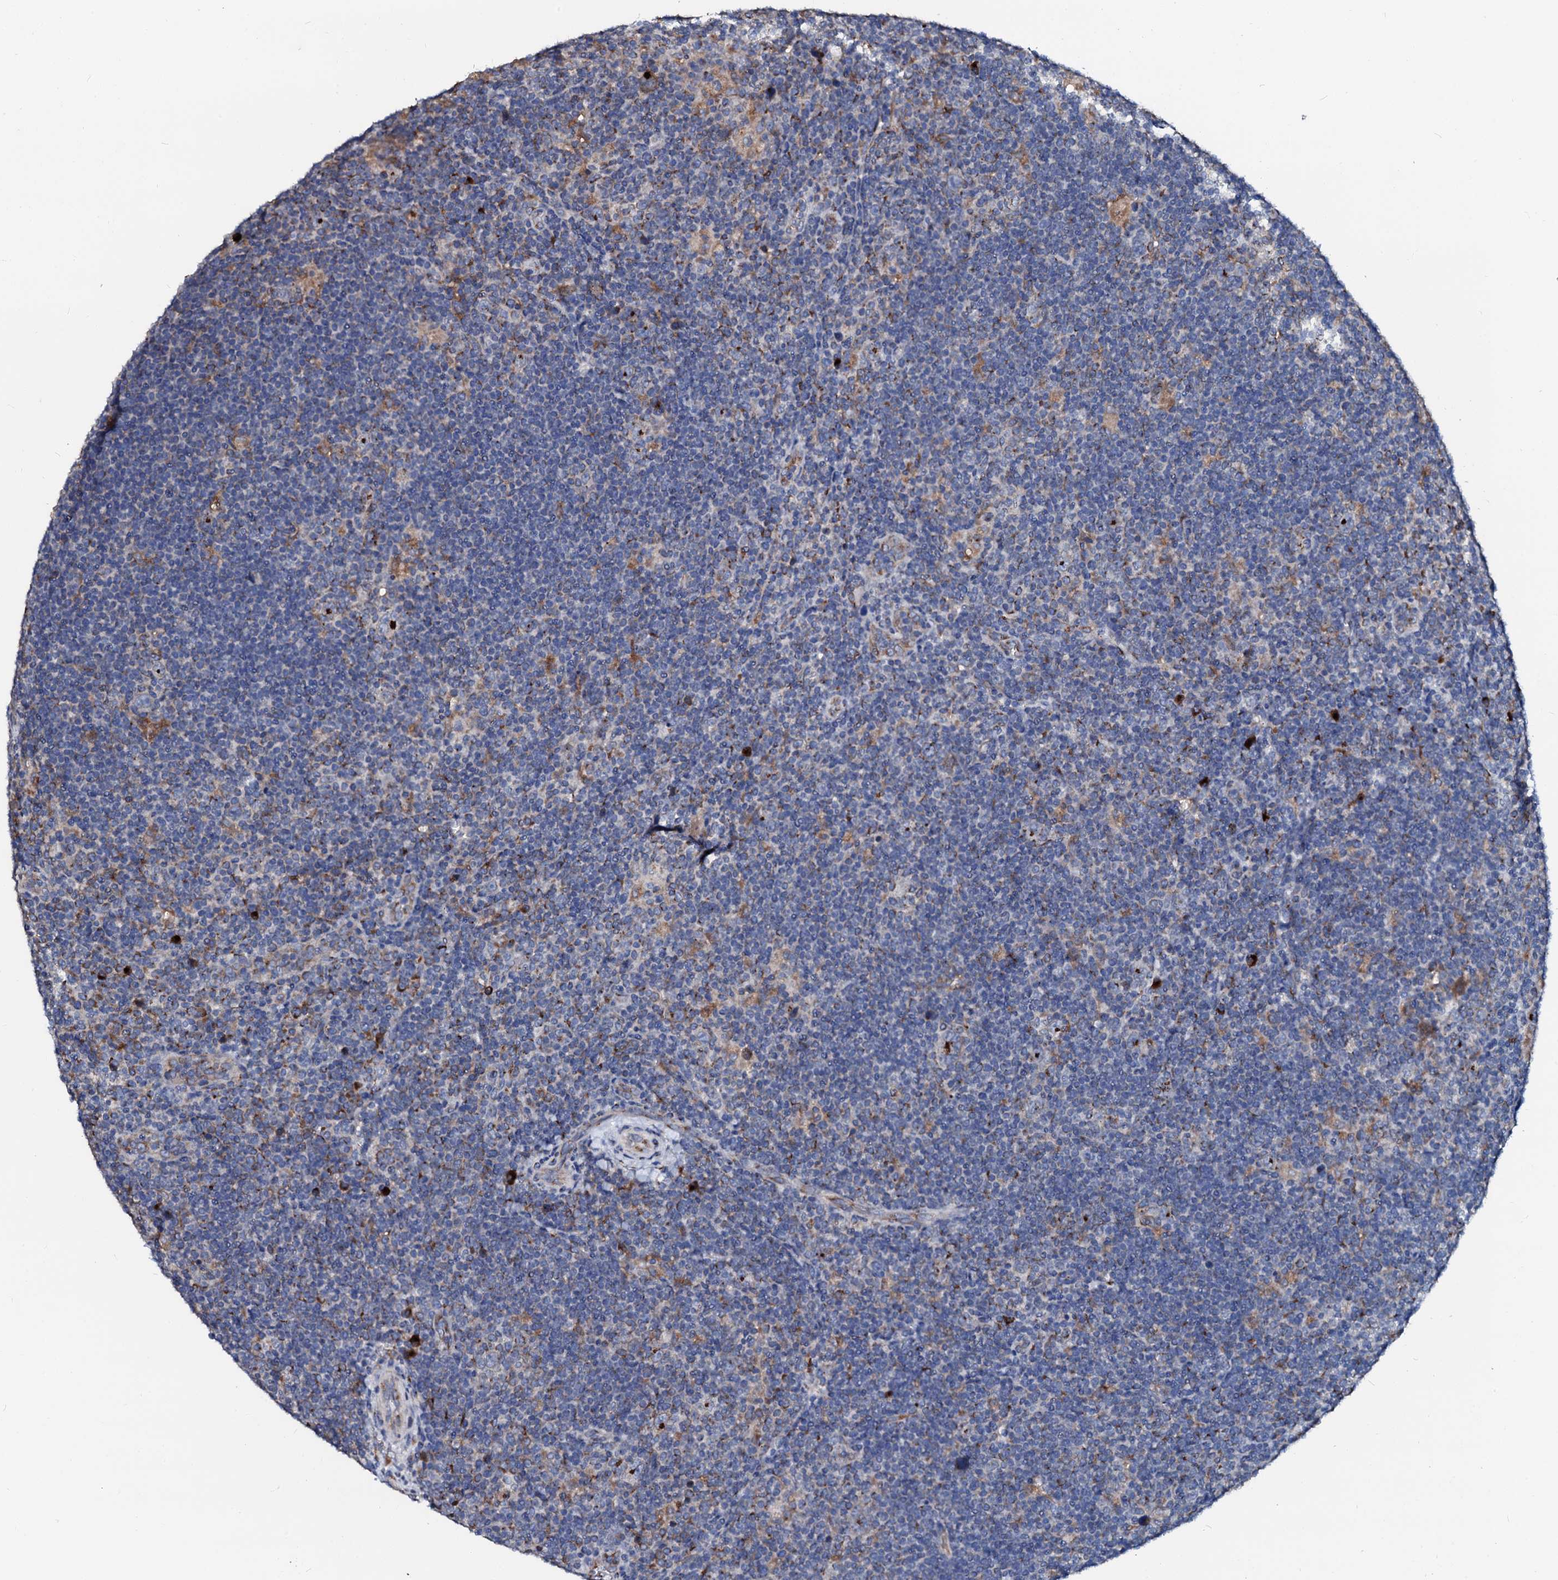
{"staining": {"intensity": "negative", "quantity": "none", "location": "none"}, "tissue": "lymphoma", "cell_type": "Tumor cells", "image_type": "cancer", "snomed": [{"axis": "morphology", "description": "Hodgkin's disease, NOS"}, {"axis": "topography", "description": "Lymph node"}], "caption": "DAB (3,3'-diaminobenzidine) immunohistochemical staining of lymphoma shows no significant staining in tumor cells.", "gene": "LMAN1", "patient": {"sex": "female", "age": 57}}